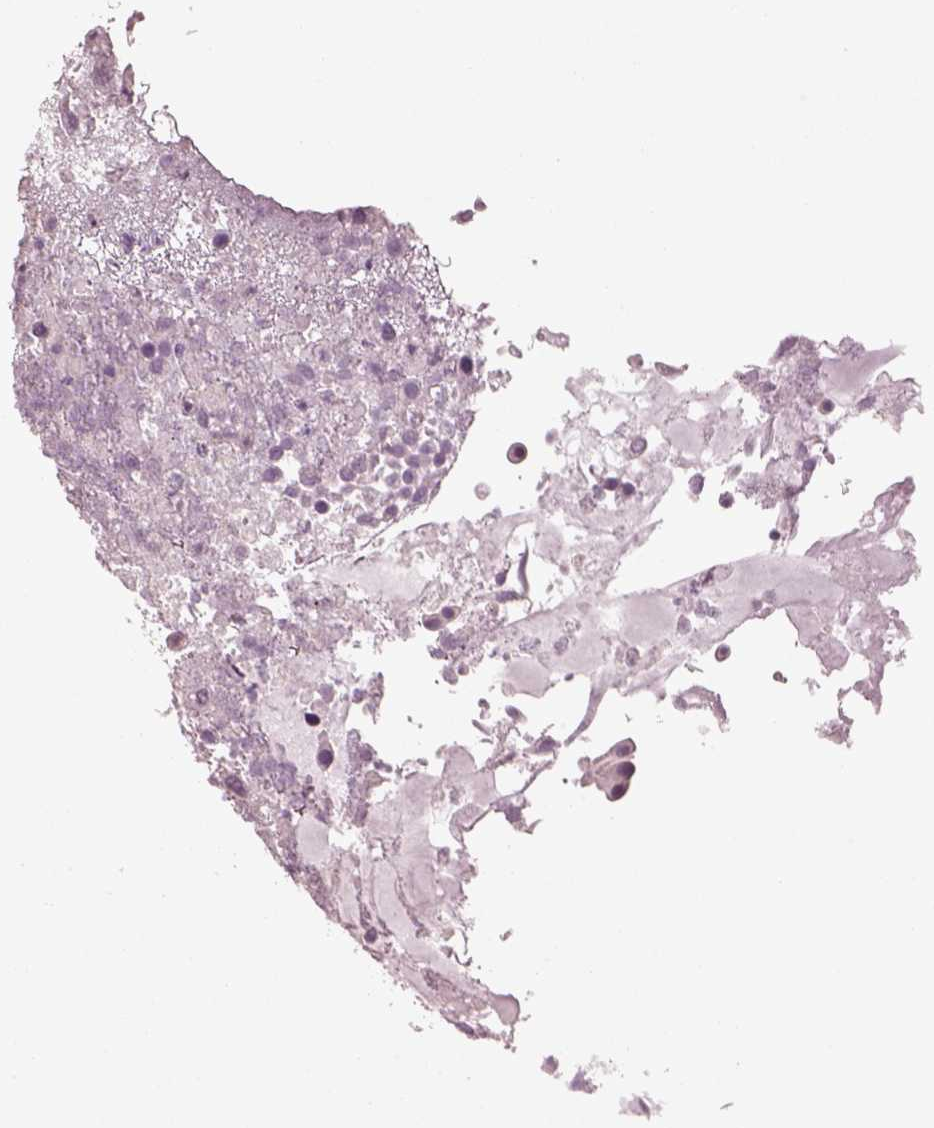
{"staining": {"intensity": "negative", "quantity": "none", "location": "none"}, "tissue": "urothelial cancer", "cell_type": "Tumor cells", "image_type": "cancer", "snomed": [{"axis": "morphology", "description": "Urothelial carcinoma, Low grade"}, {"axis": "topography", "description": "Urinary bladder"}], "caption": "High power microscopy micrograph of an immunohistochemistry (IHC) histopathology image of urothelial cancer, revealing no significant positivity in tumor cells. The staining was performed using DAB (3,3'-diaminobenzidine) to visualize the protein expression in brown, while the nuclei were stained in blue with hematoxylin (Magnification: 20x).", "gene": "SPATA6L", "patient": {"sex": "female", "age": 87}}